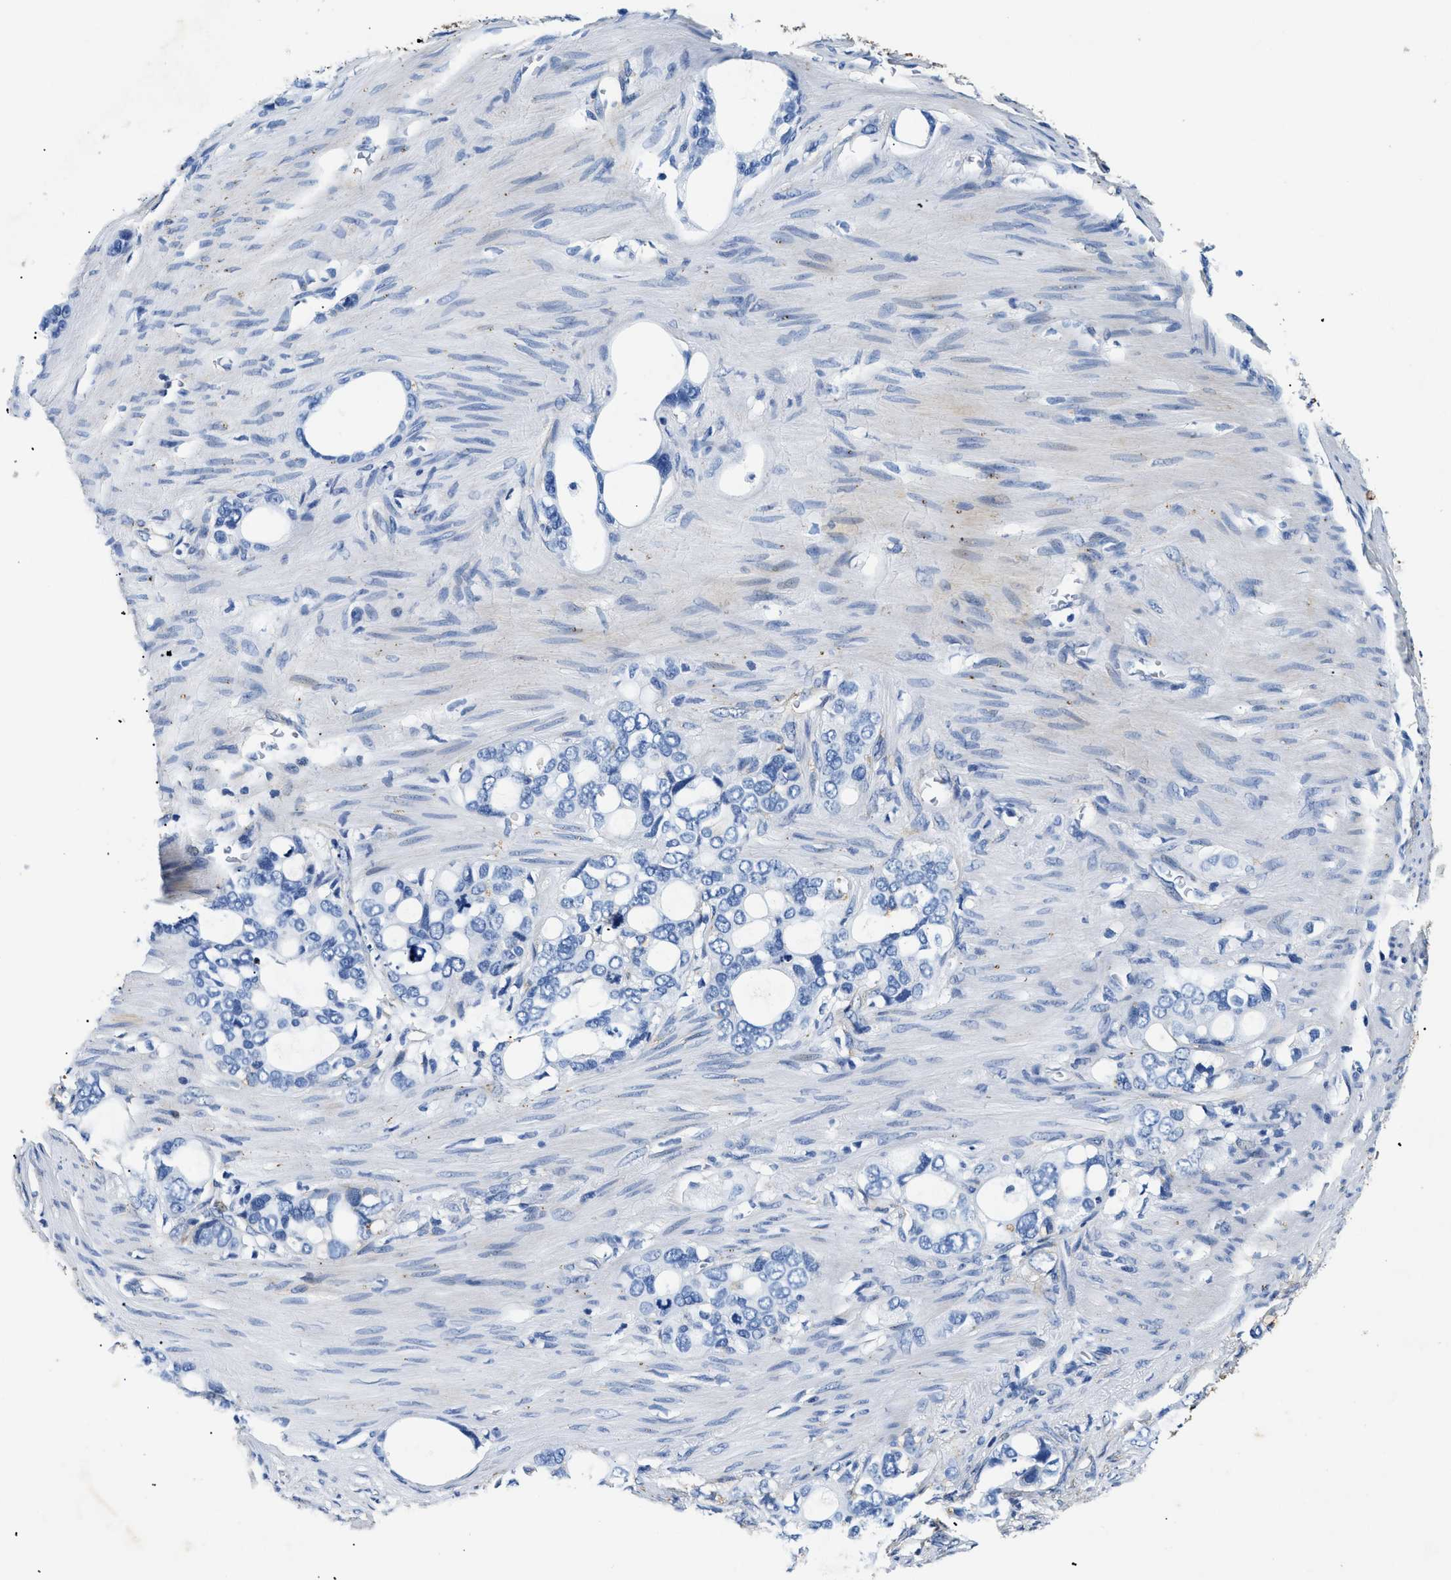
{"staining": {"intensity": "negative", "quantity": "none", "location": "none"}, "tissue": "stomach cancer", "cell_type": "Tumor cells", "image_type": "cancer", "snomed": [{"axis": "morphology", "description": "Adenocarcinoma, NOS"}, {"axis": "topography", "description": "Stomach"}], "caption": "Immunohistochemical staining of human stomach cancer (adenocarcinoma) displays no significant positivity in tumor cells.", "gene": "LAMA3", "patient": {"sex": "female", "age": 75}}